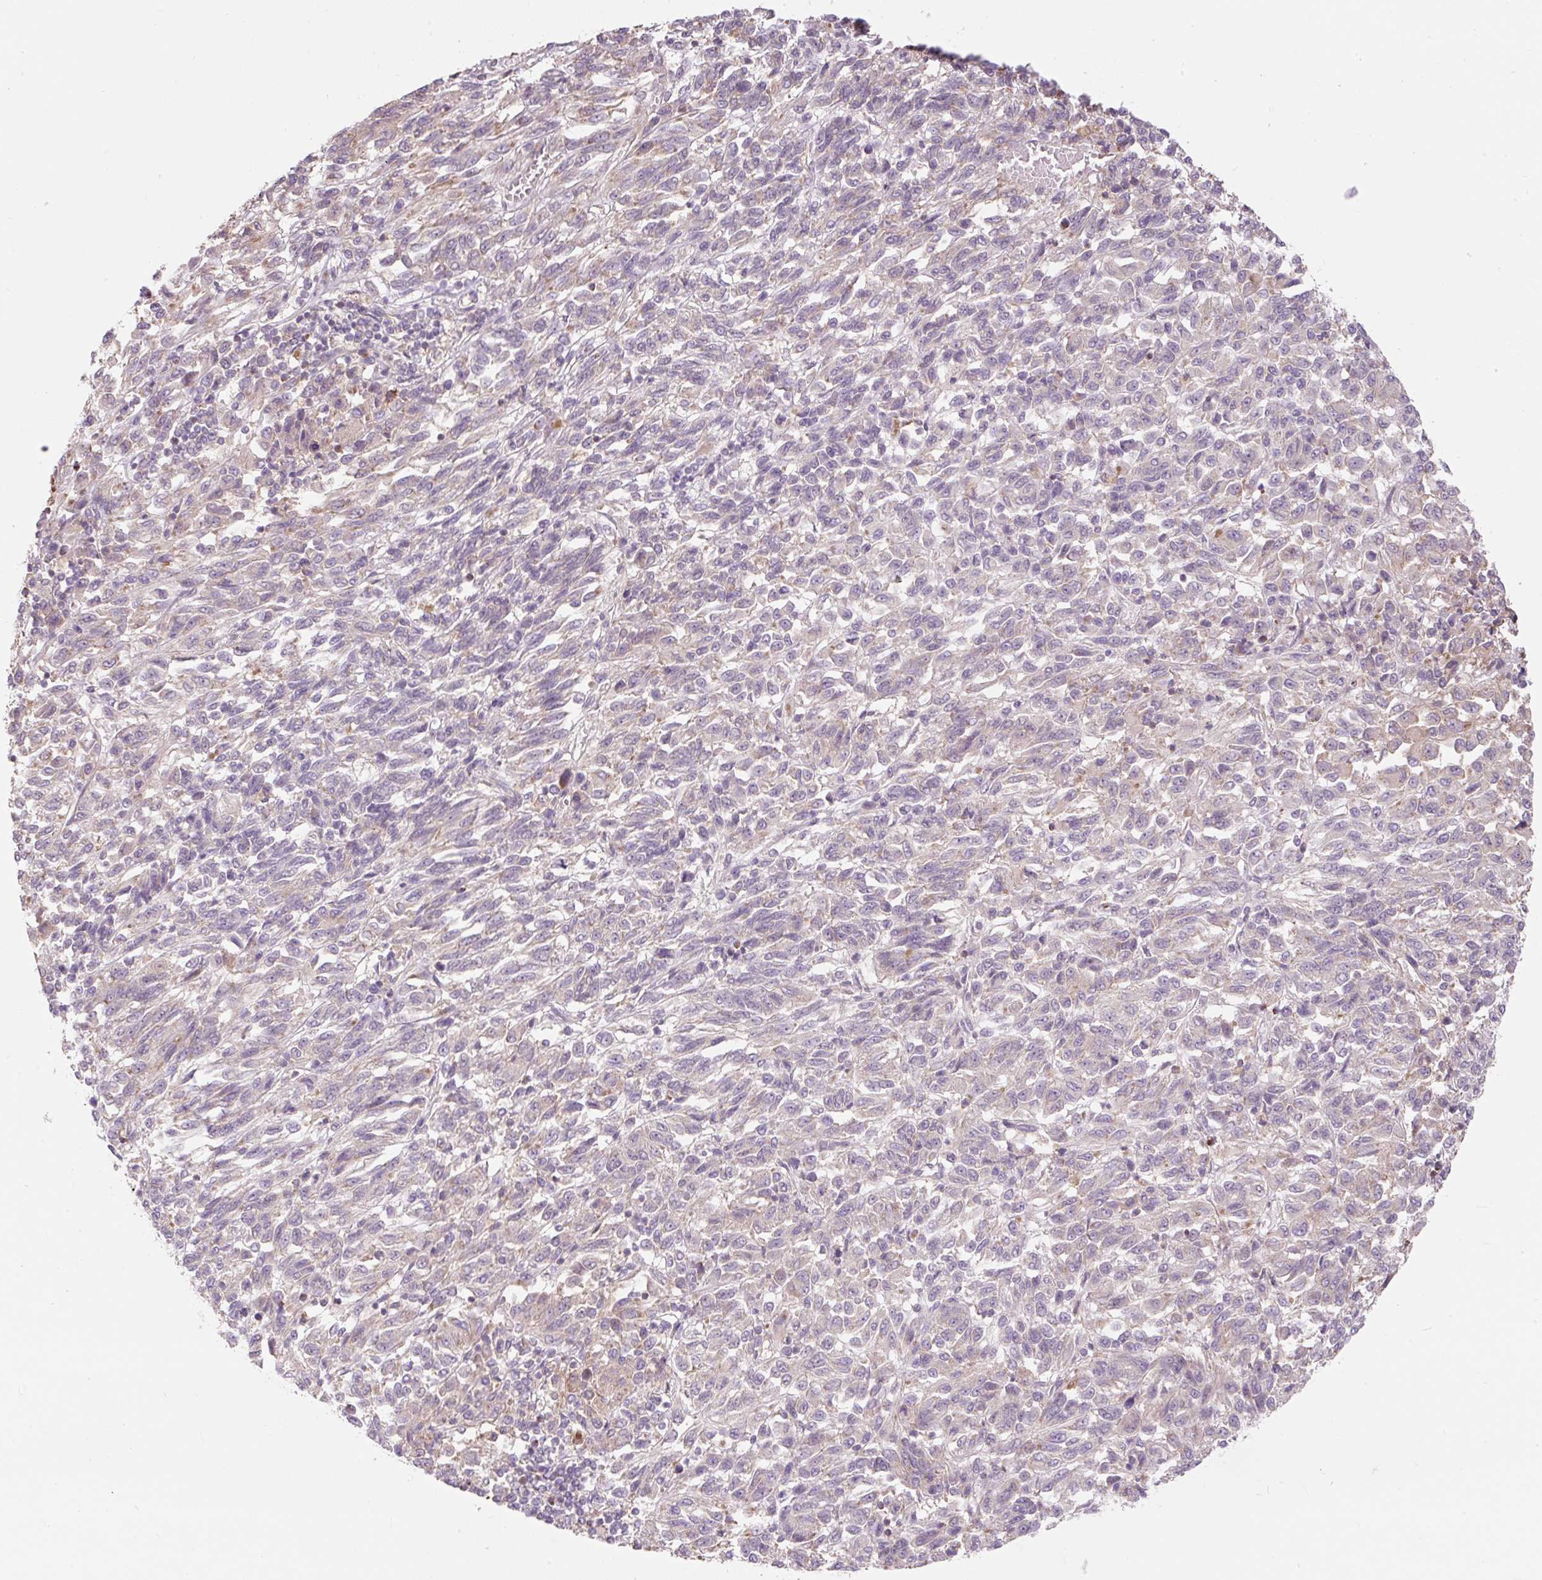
{"staining": {"intensity": "negative", "quantity": "none", "location": "none"}, "tissue": "melanoma", "cell_type": "Tumor cells", "image_type": "cancer", "snomed": [{"axis": "morphology", "description": "Malignant melanoma, Metastatic site"}, {"axis": "topography", "description": "Lung"}], "caption": "This image is of melanoma stained with IHC to label a protein in brown with the nuclei are counter-stained blue. There is no staining in tumor cells.", "gene": "EMC10", "patient": {"sex": "male", "age": 64}}